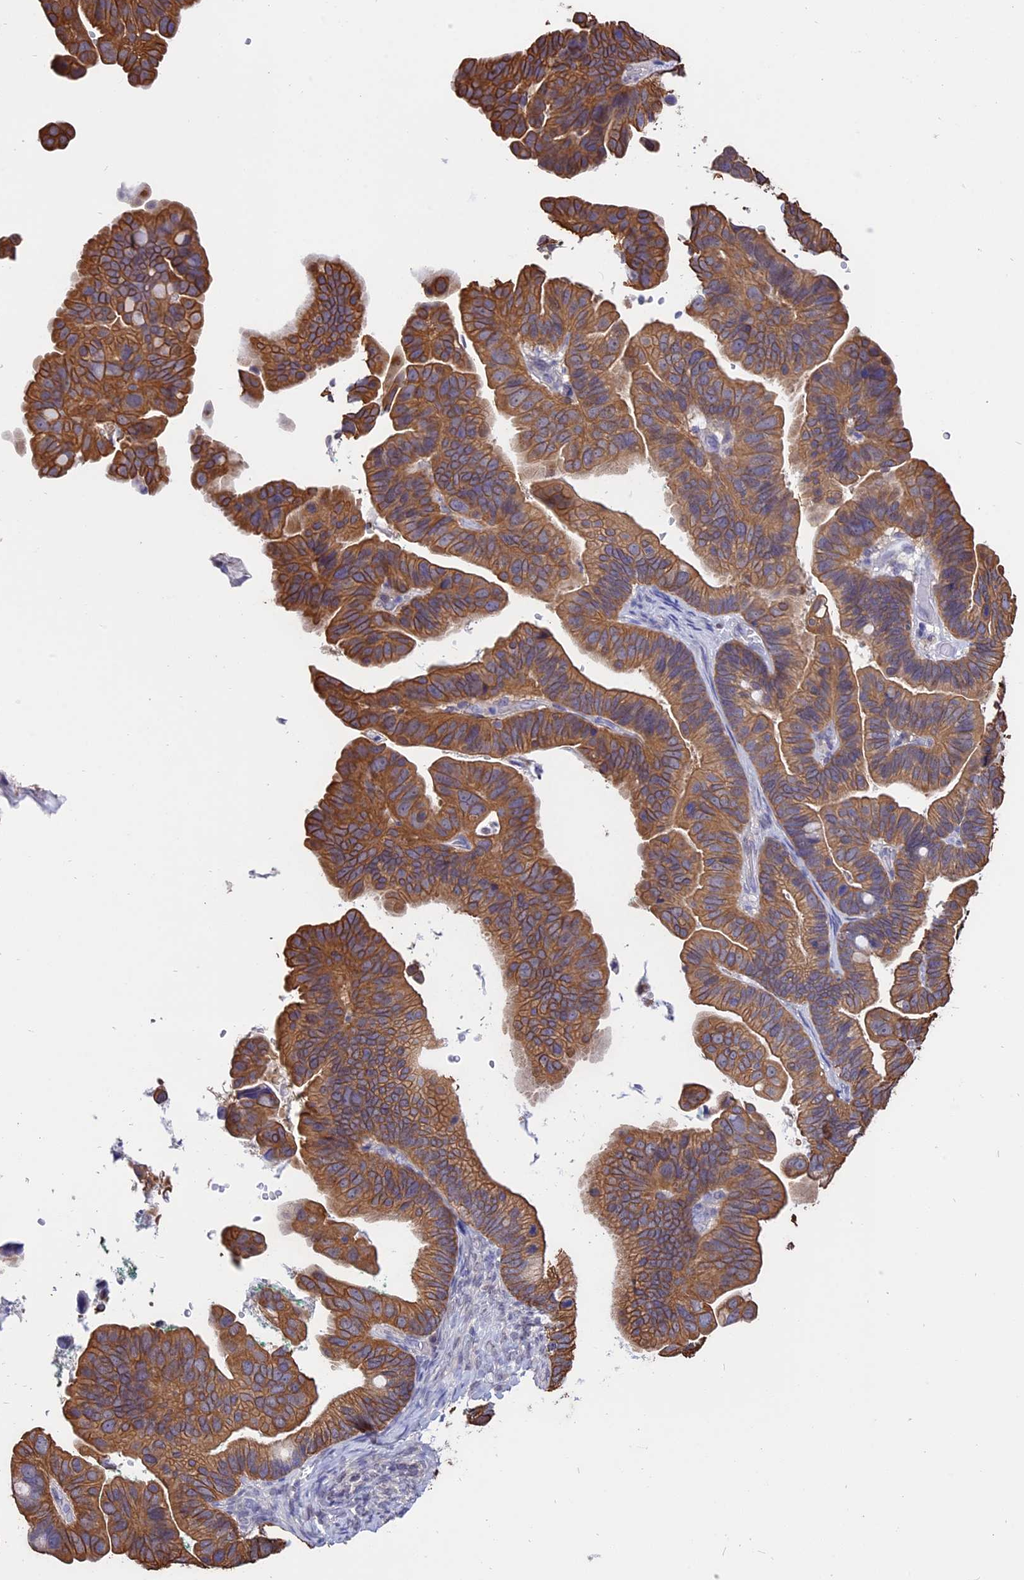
{"staining": {"intensity": "strong", "quantity": ">75%", "location": "cytoplasmic/membranous"}, "tissue": "ovarian cancer", "cell_type": "Tumor cells", "image_type": "cancer", "snomed": [{"axis": "morphology", "description": "Cystadenocarcinoma, serous, NOS"}, {"axis": "topography", "description": "Ovary"}], "caption": "A high-resolution image shows immunohistochemistry (IHC) staining of ovarian cancer, which shows strong cytoplasmic/membranous expression in approximately >75% of tumor cells.", "gene": "STUB1", "patient": {"sex": "female", "age": 56}}